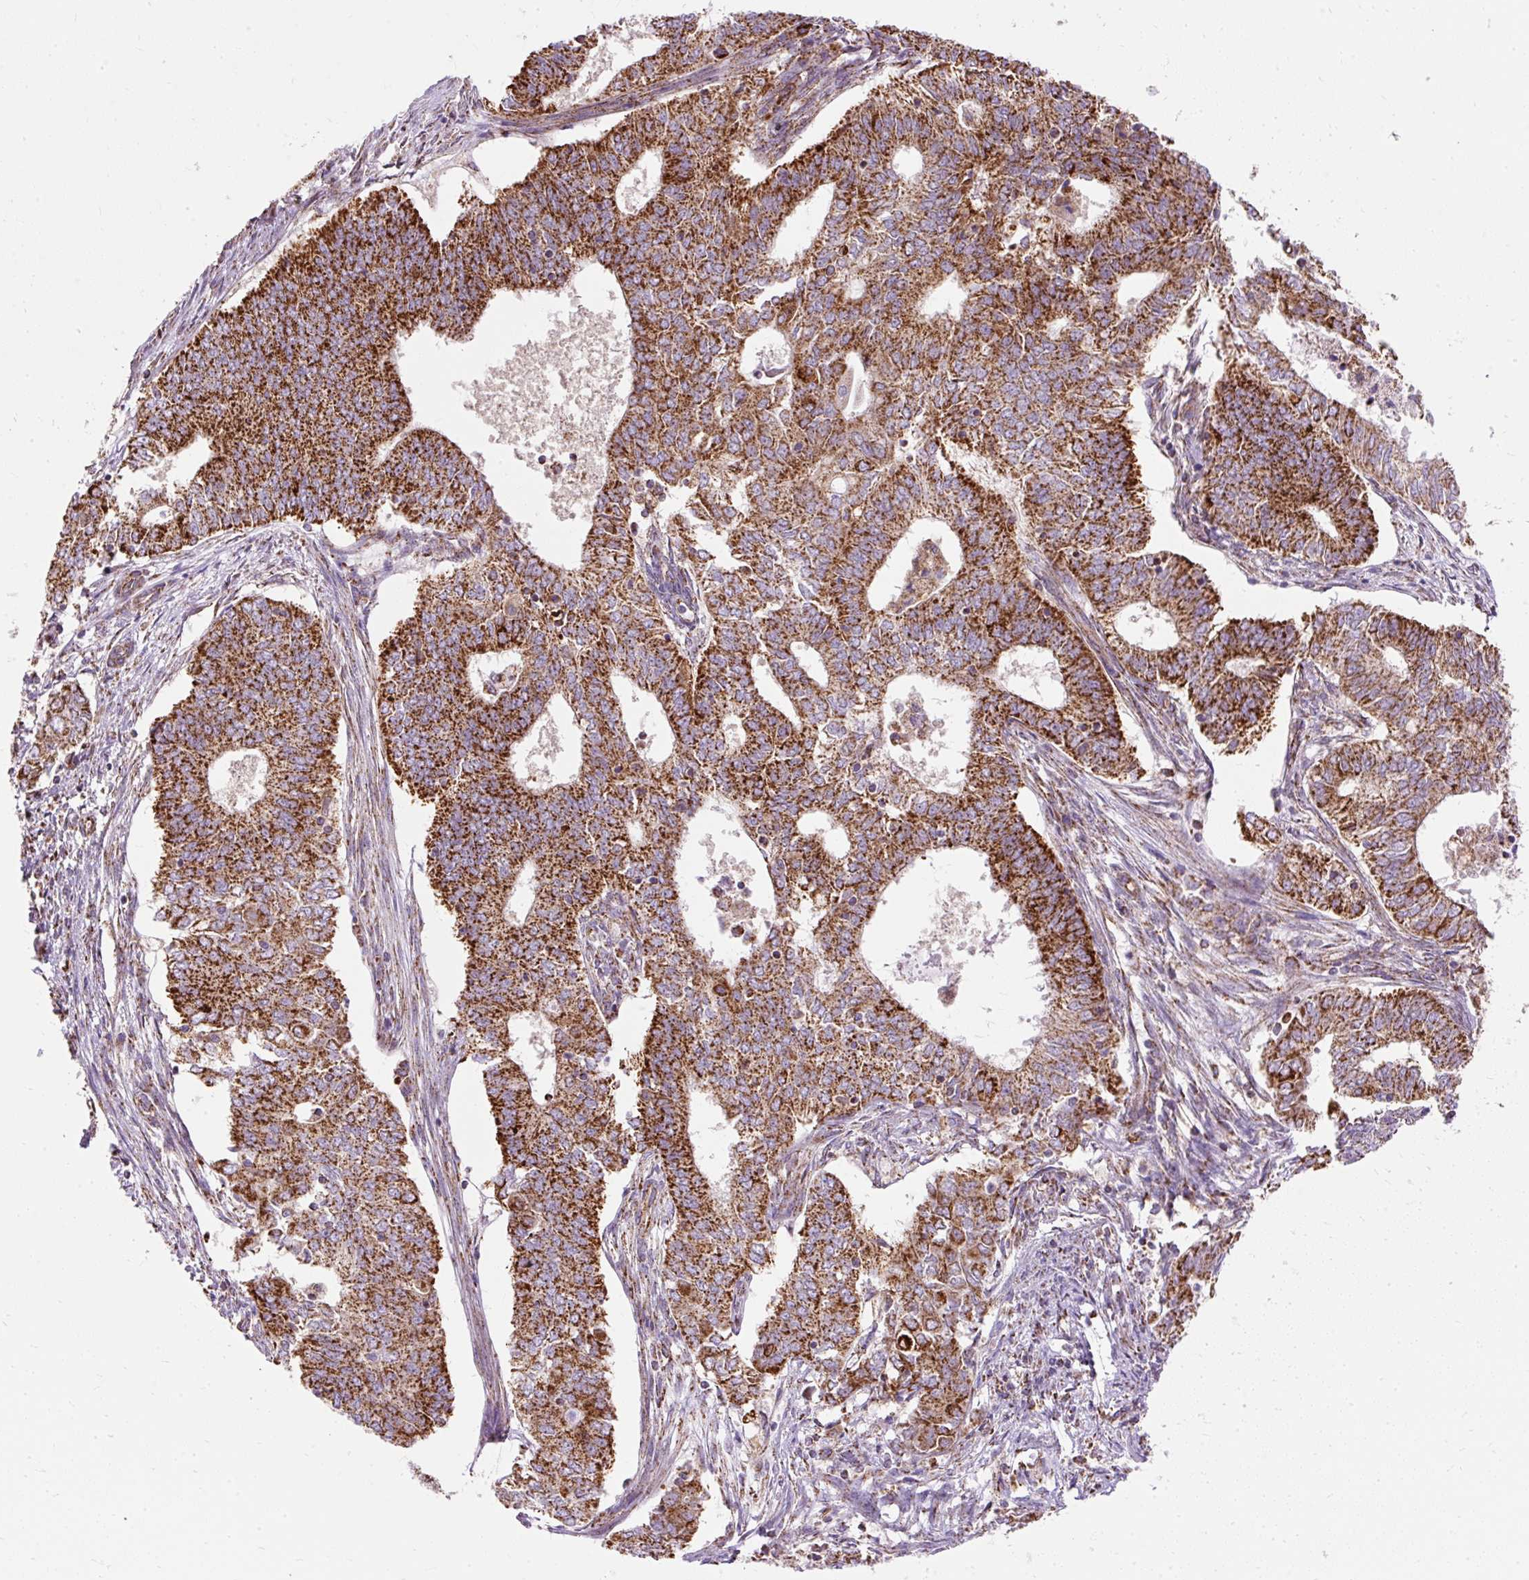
{"staining": {"intensity": "strong", "quantity": ">75%", "location": "cytoplasmic/membranous"}, "tissue": "endometrial cancer", "cell_type": "Tumor cells", "image_type": "cancer", "snomed": [{"axis": "morphology", "description": "Adenocarcinoma, NOS"}, {"axis": "topography", "description": "Endometrium"}], "caption": "Human endometrial cancer stained with a brown dye demonstrates strong cytoplasmic/membranous positive expression in approximately >75% of tumor cells.", "gene": "CEP290", "patient": {"sex": "female", "age": 62}}